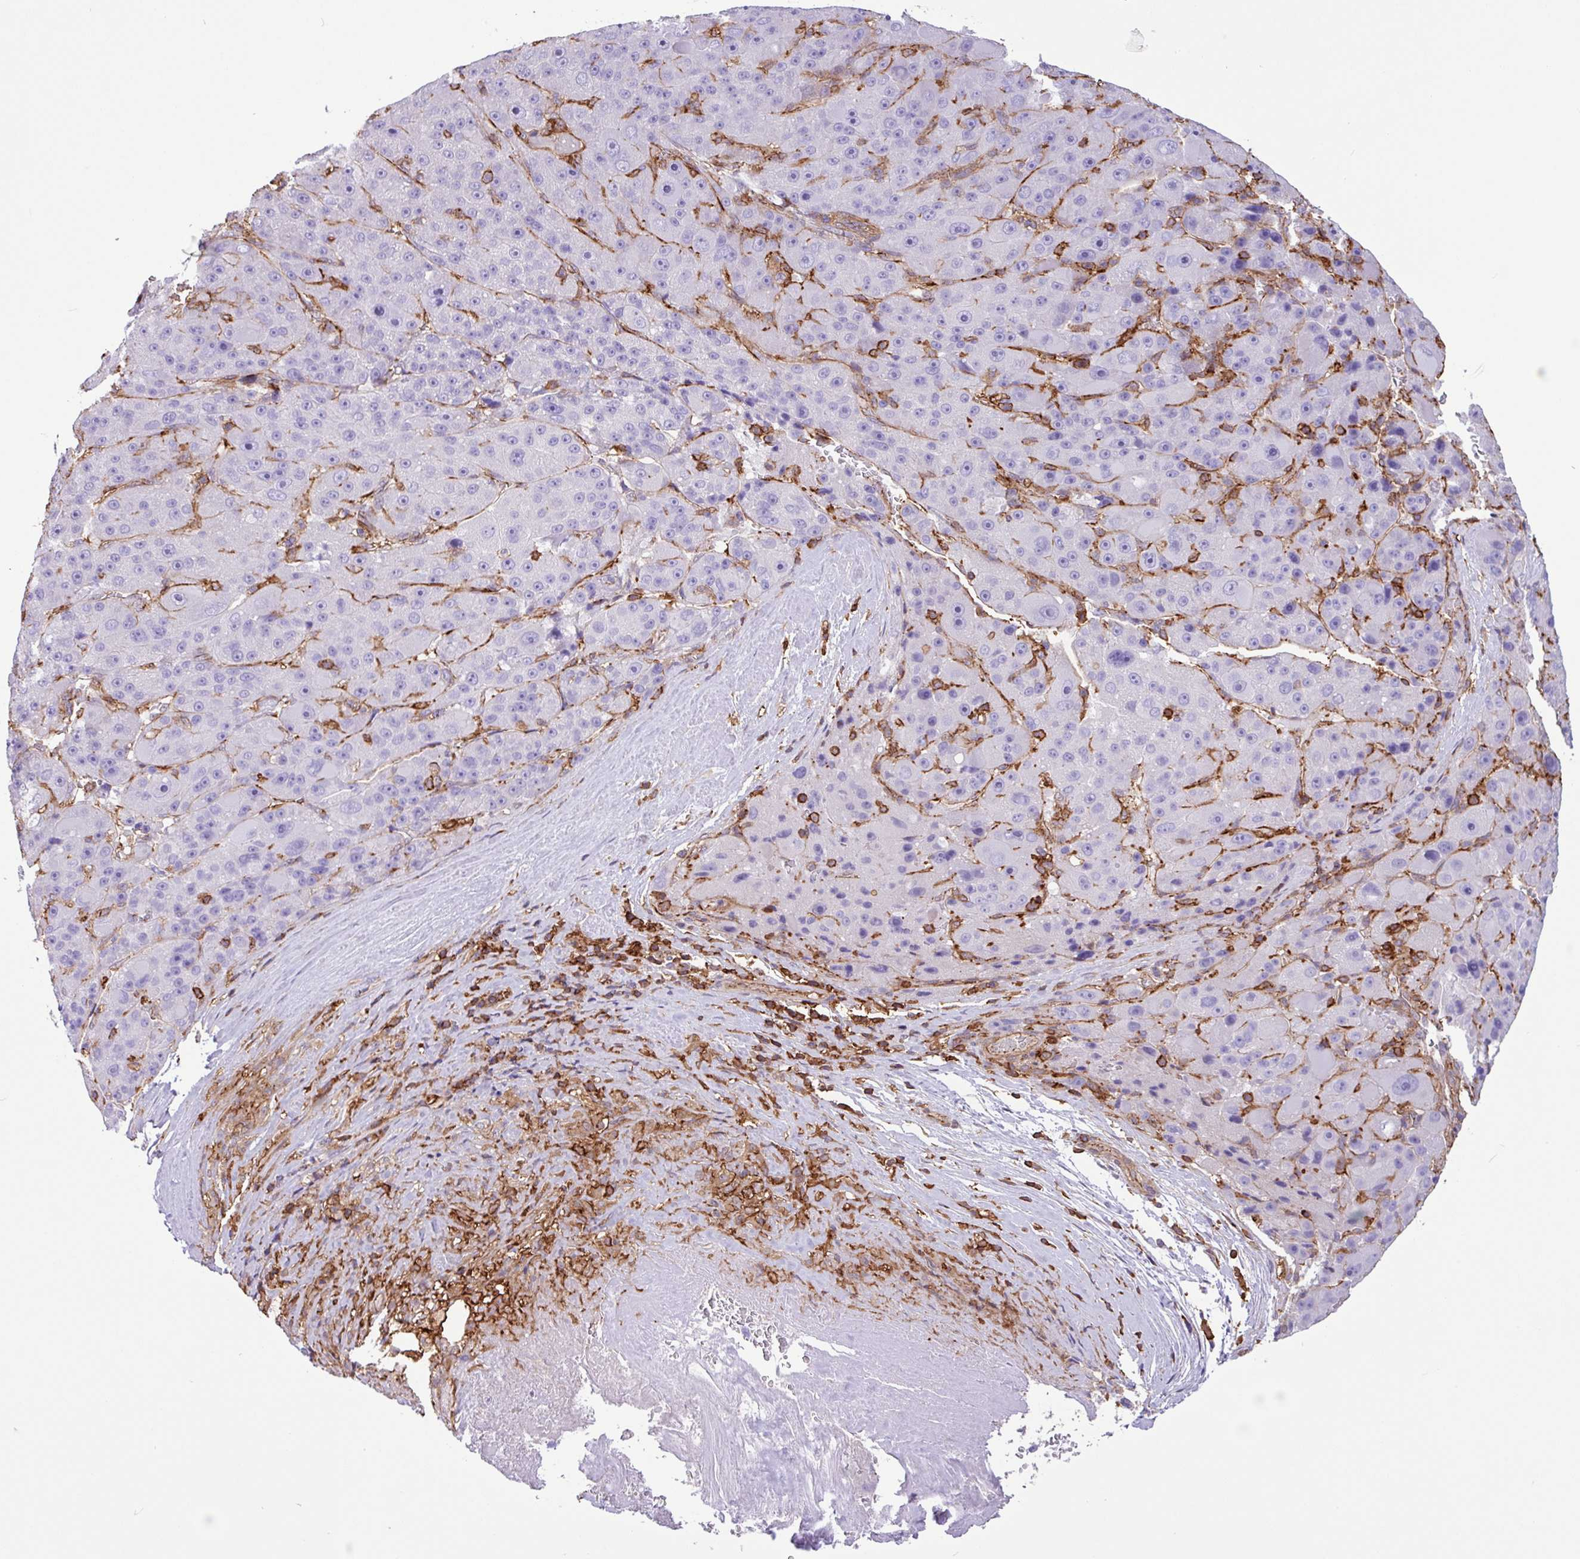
{"staining": {"intensity": "negative", "quantity": "none", "location": "none"}, "tissue": "liver cancer", "cell_type": "Tumor cells", "image_type": "cancer", "snomed": [{"axis": "morphology", "description": "Carcinoma, Hepatocellular, NOS"}, {"axis": "topography", "description": "Liver"}], "caption": "Tumor cells show no significant expression in hepatocellular carcinoma (liver).", "gene": "PPP1R18", "patient": {"sex": "male", "age": 76}}